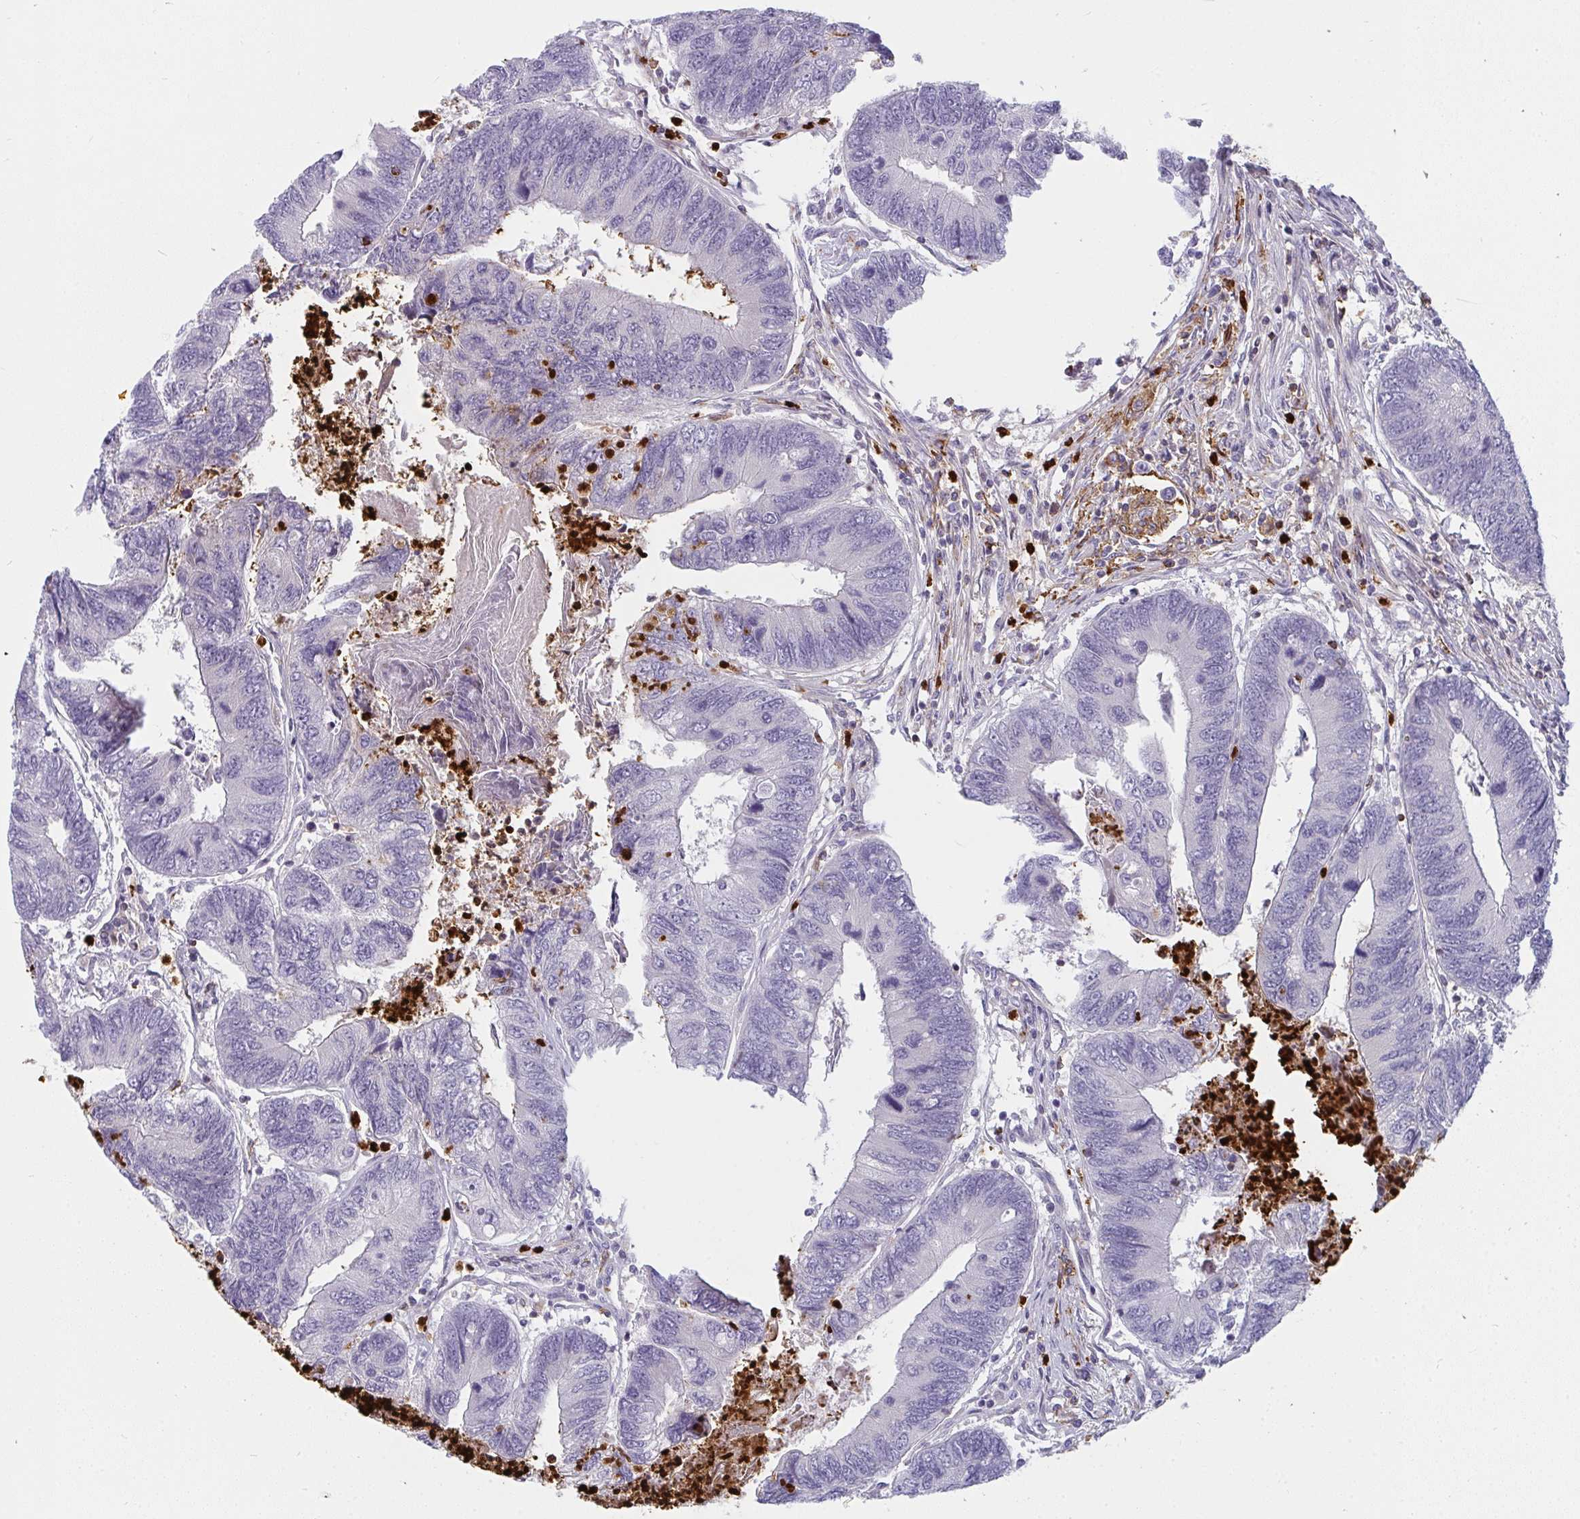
{"staining": {"intensity": "negative", "quantity": "none", "location": "none"}, "tissue": "colorectal cancer", "cell_type": "Tumor cells", "image_type": "cancer", "snomed": [{"axis": "morphology", "description": "Adenocarcinoma, NOS"}, {"axis": "topography", "description": "Colon"}], "caption": "Immunohistochemical staining of adenocarcinoma (colorectal) reveals no significant expression in tumor cells.", "gene": "CSF3R", "patient": {"sex": "female", "age": 67}}